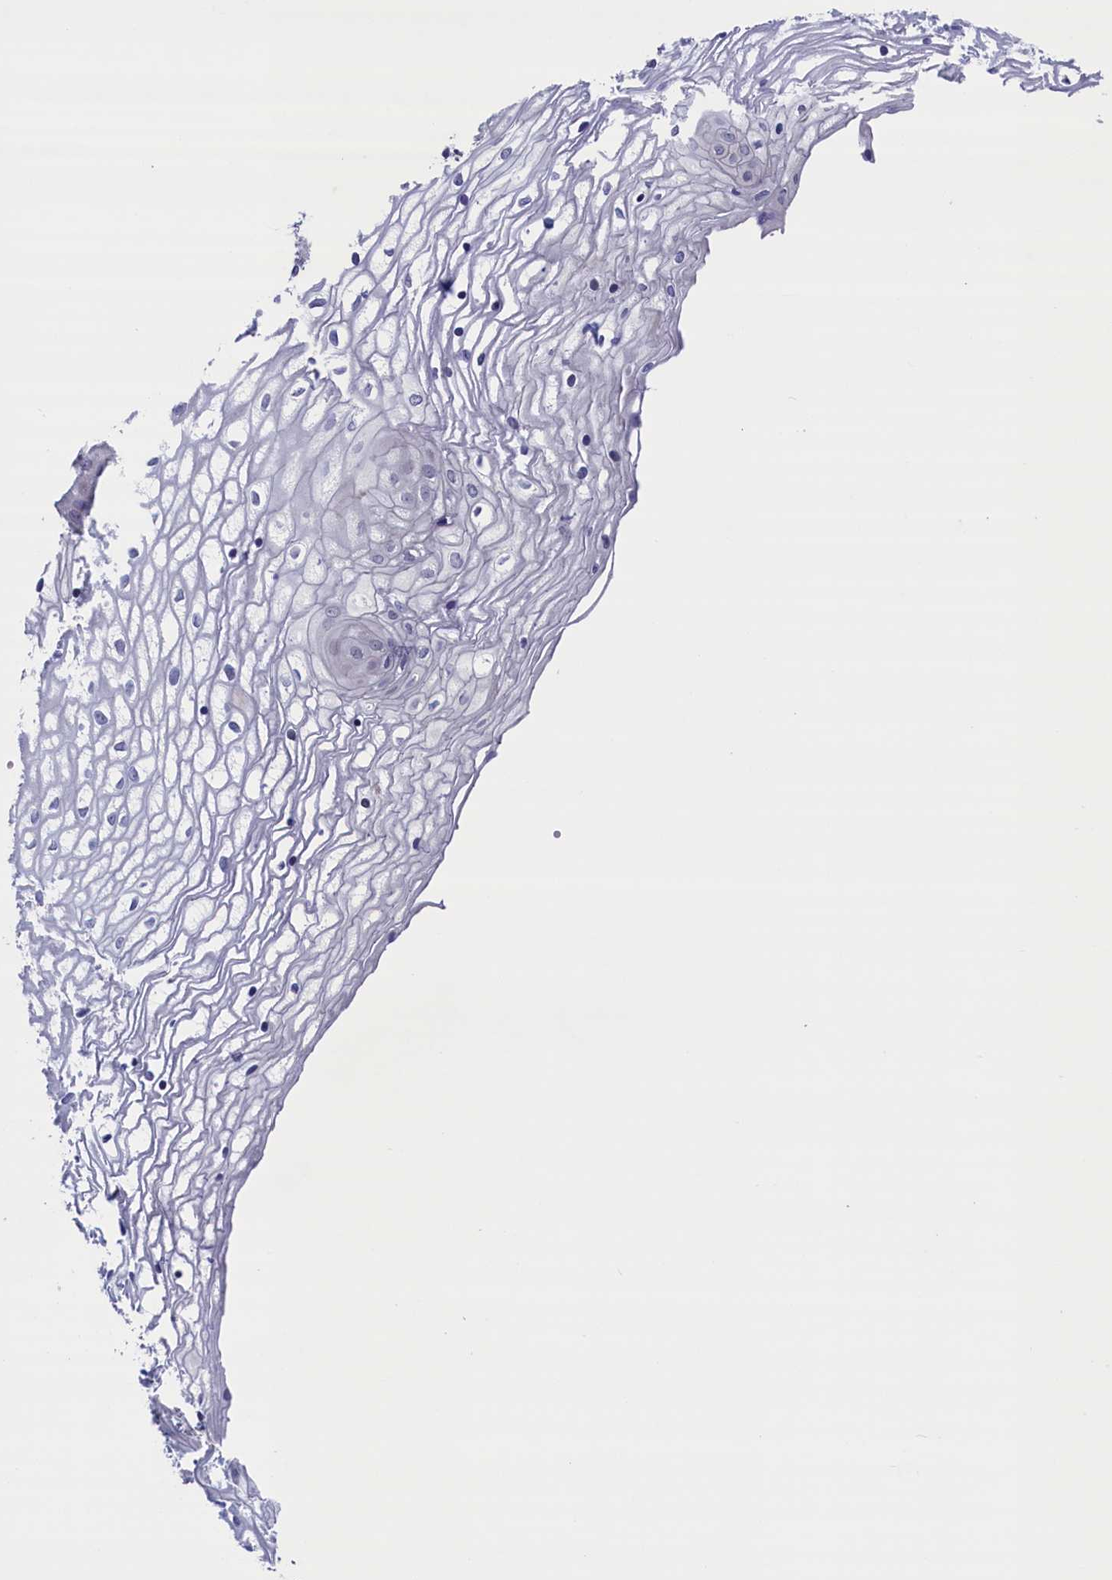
{"staining": {"intensity": "negative", "quantity": "none", "location": "none"}, "tissue": "vagina", "cell_type": "Squamous epithelial cells", "image_type": "normal", "snomed": [{"axis": "morphology", "description": "Normal tissue, NOS"}, {"axis": "topography", "description": "Vagina"}], "caption": "There is no significant expression in squamous epithelial cells of vagina. (Stains: DAB (3,3'-diaminobenzidine) IHC with hematoxylin counter stain, Microscopy: brightfield microscopy at high magnification).", "gene": "SPATA13", "patient": {"sex": "female", "age": 34}}